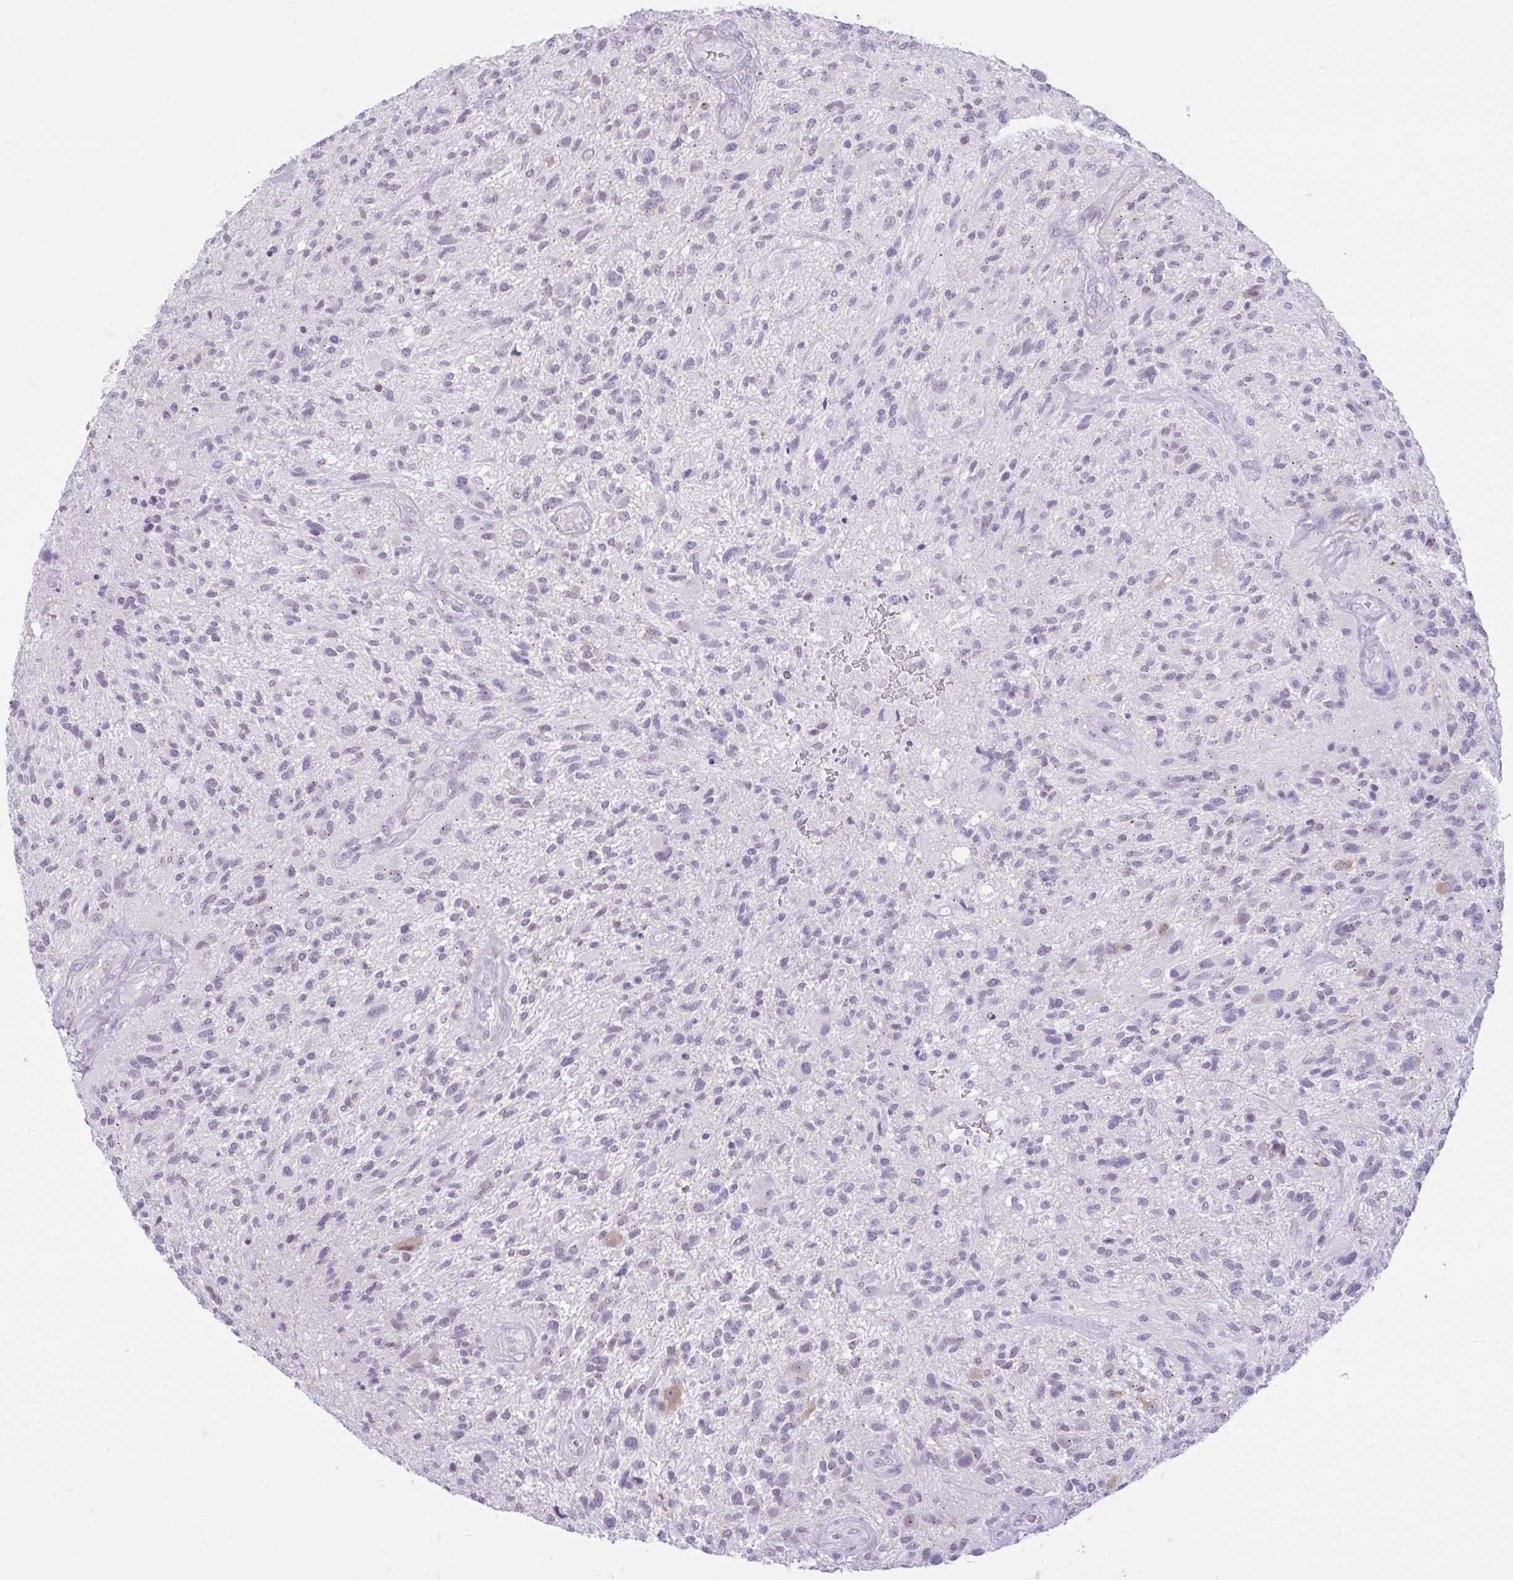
{"staining": {"intensity": "negative", "quantity": "none", "location": "none"}, "tissue": "glioma", "cell_type": "Tumor cells", "image_type": "cancer", "snomed": [{"axis": "morphology", "description": "Glioma, malignant, High grade"}, {"axis": "topography", "description": "Brain"}], "caption": "Immunohistochemistry (IHC) micrograph of neoplastic tissue: human malignant glioma (high-grade) stained with DAB (3,3'-diaminobenzidine) shows no significant protein expression in tumor cells.", "gene": "REEP1", "patient": {"sex": "male", "age": 47}}